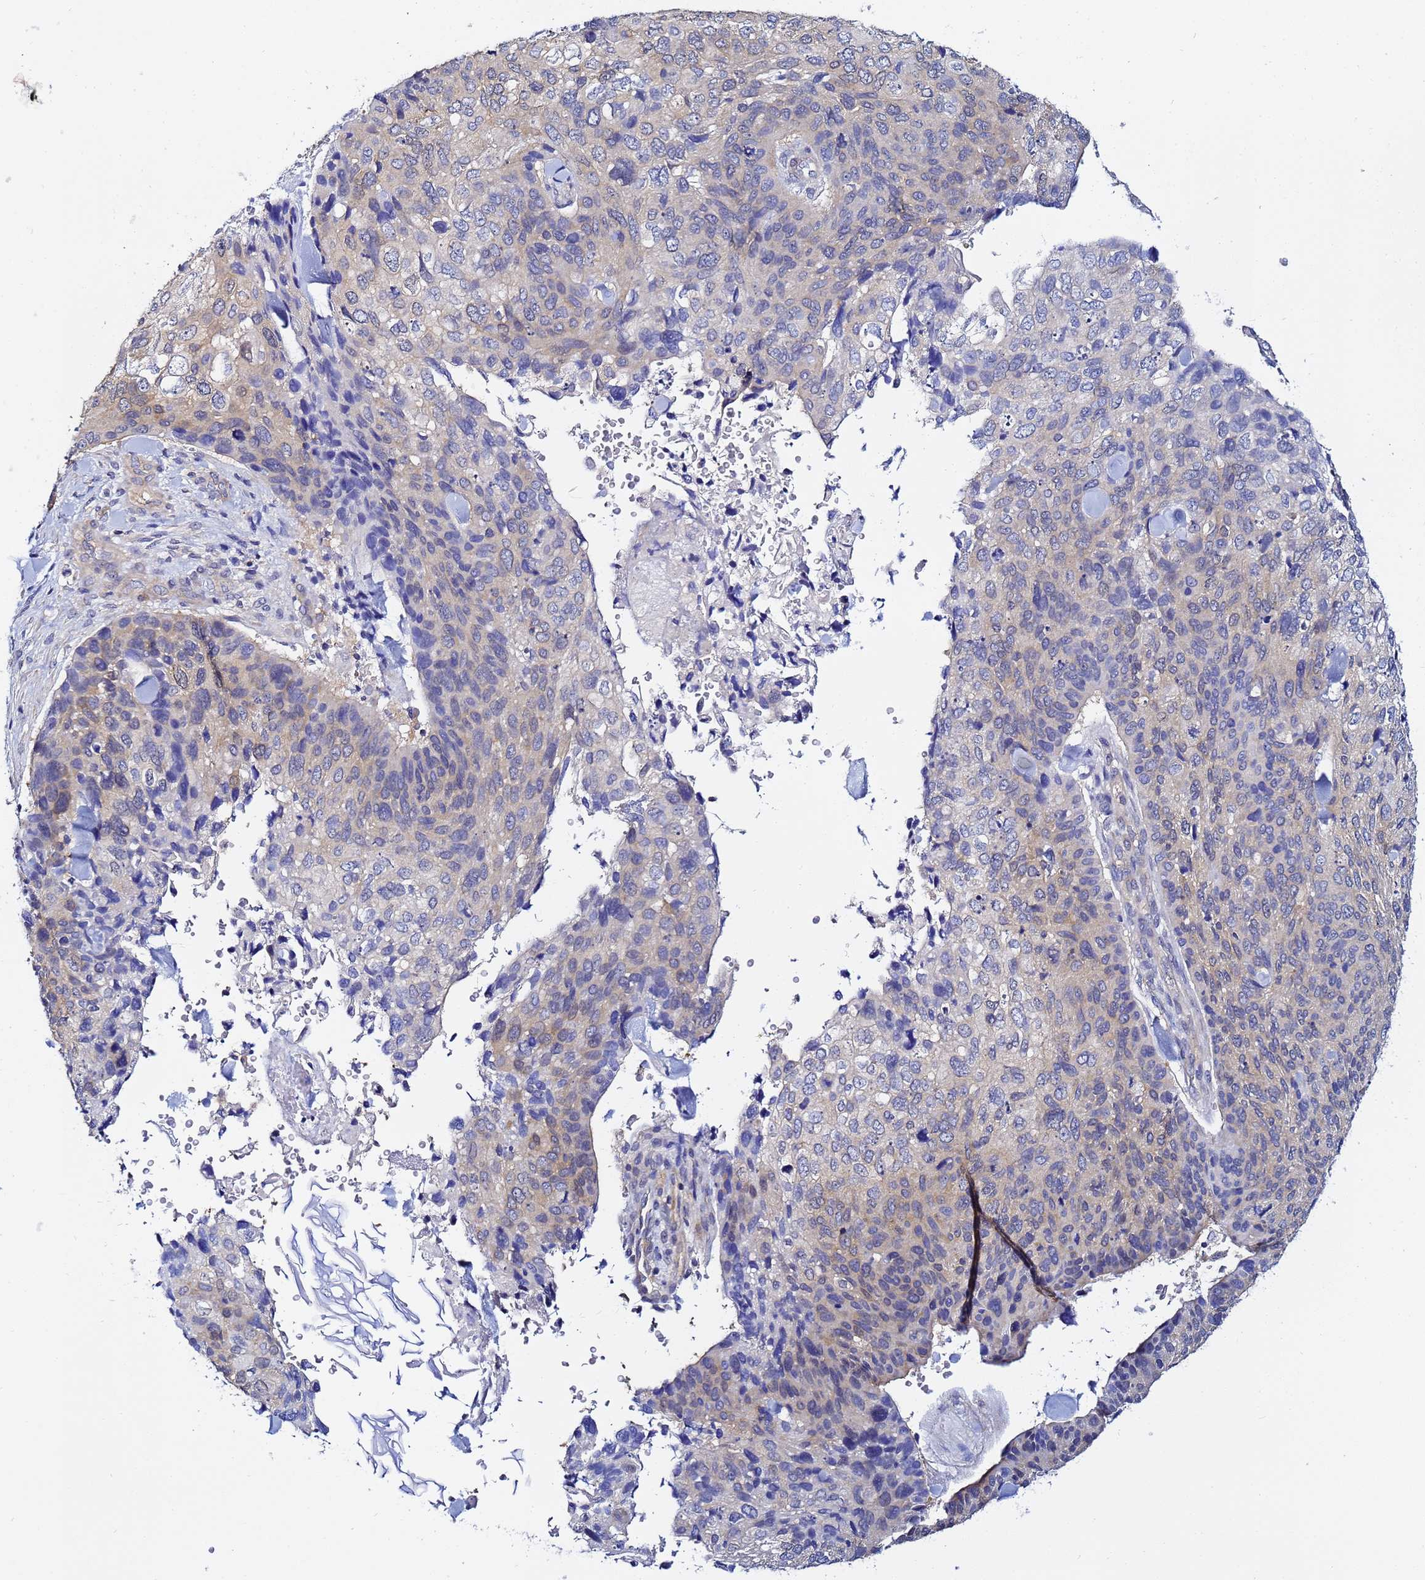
{"staining": {"intensity": "weak", "quantity": "25%-75%", "location": "cytoplasmic/membranous"}, "tissue": "skin cancer", "cell_type": "Tumor cells", "image_type": "cancer", "snomed": [{"axis": "morphology", "description": "Basal cell carcinoma"}, {"axis": "topography", "description": "Skin"}], "caption": "Protein staining of basal cell carcinoma (skin) tissue exhibits weak cytoplasmic/membranous expression in about 25%-75% of tumor cells.", "gene": "LENG1", "patient": {"sex": "female", "age": 74}}